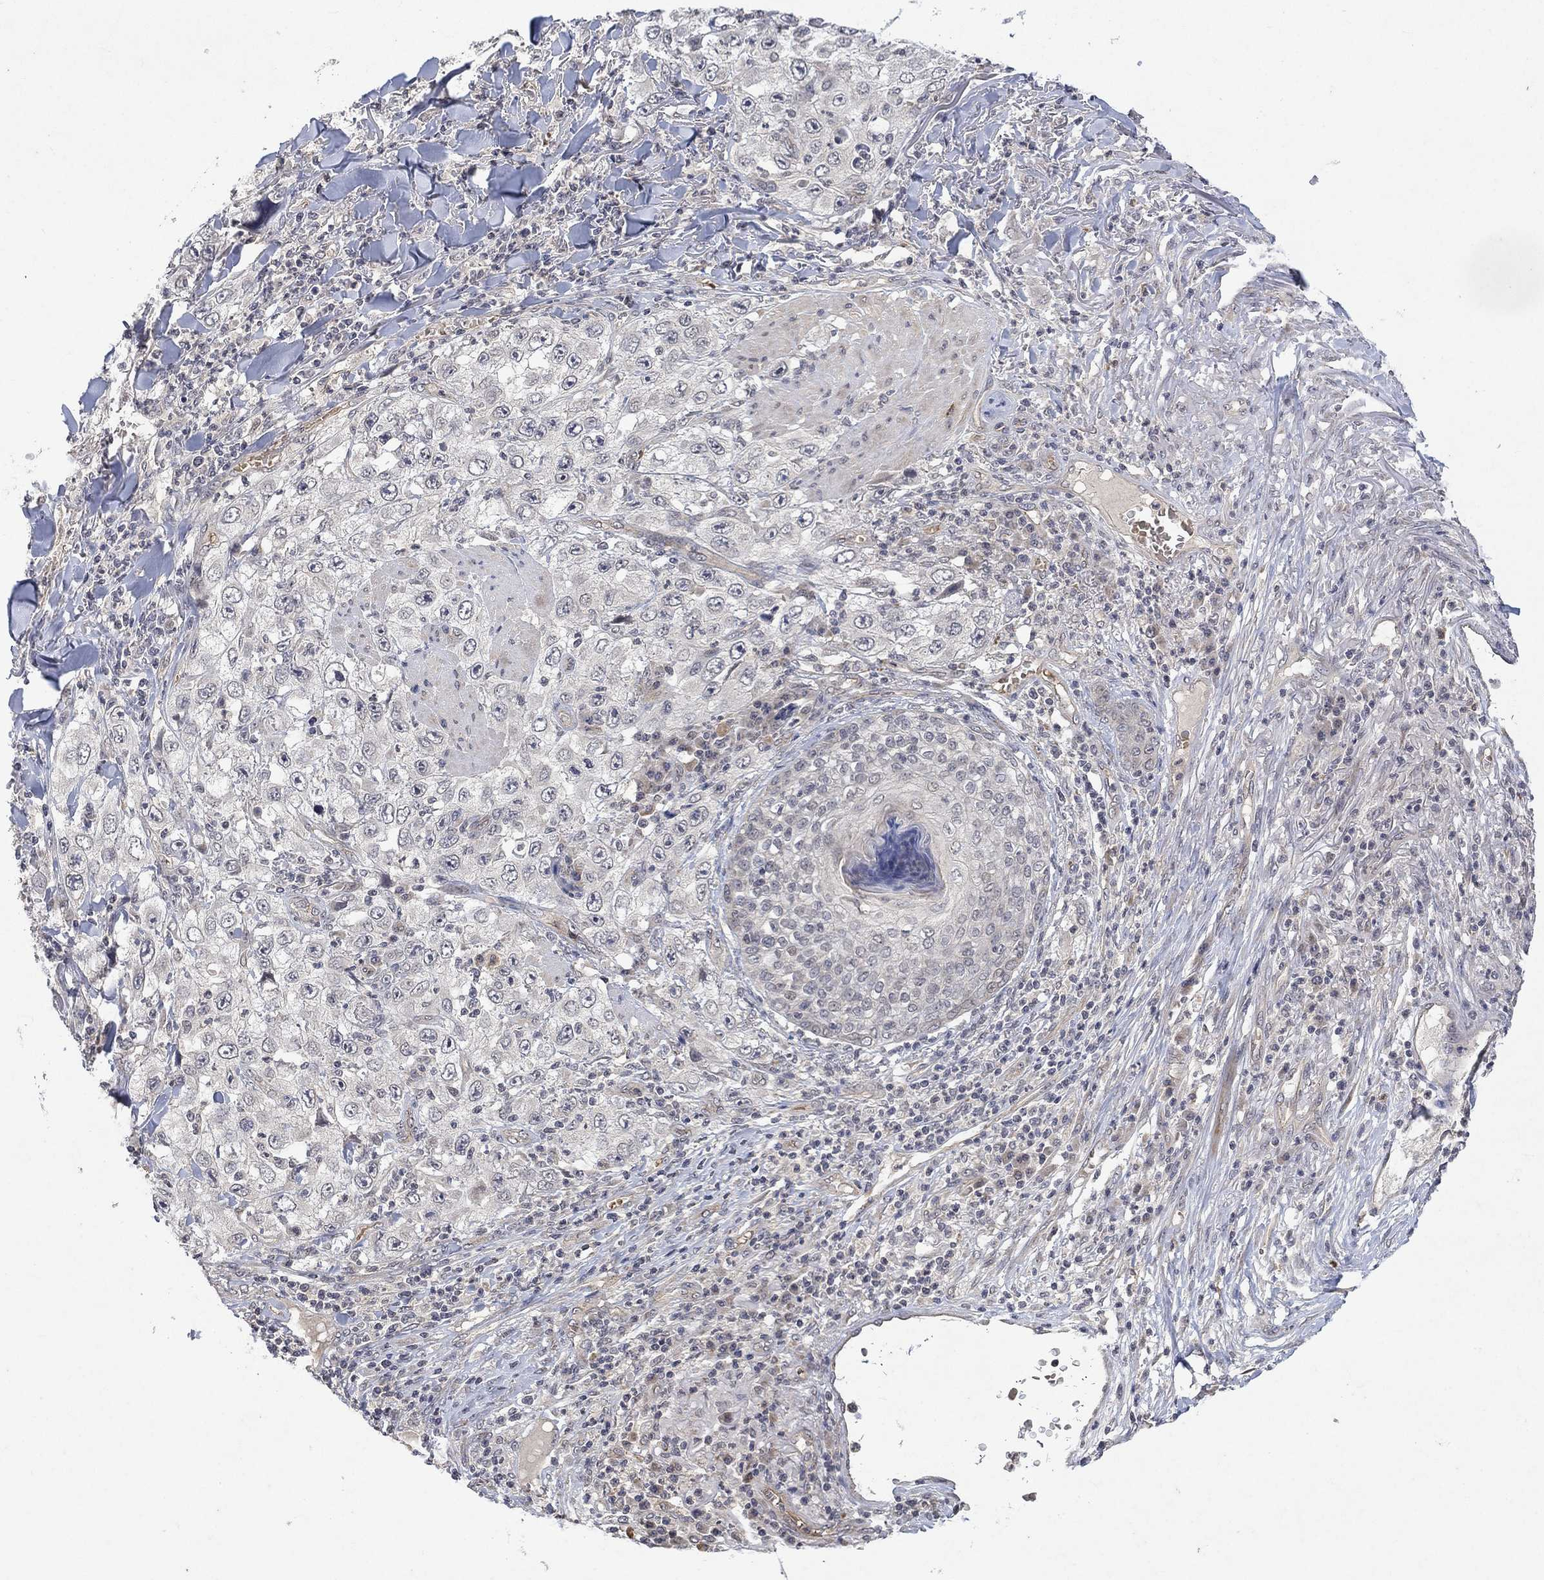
{"staining": {"intensity": "negative", "quantity": "none", "location": "none"}, "tissue": "skin cancer", "cell_type": "Tumor cells", "image_type": "cancer", "snomed": [{"axis": "morphology", "description": "Squamous cell carcinoma, NOS"}, {"axis": "topography", "description": "Skin"}], "caption": "Immunohistochemistry photomicrograph of skin squamous cell carcinoma stained for a protein (brown), which exhibits no expression in tumor cells.", "gene": "GRIN2D", "patient": {"sex": "male", "age": 82}}